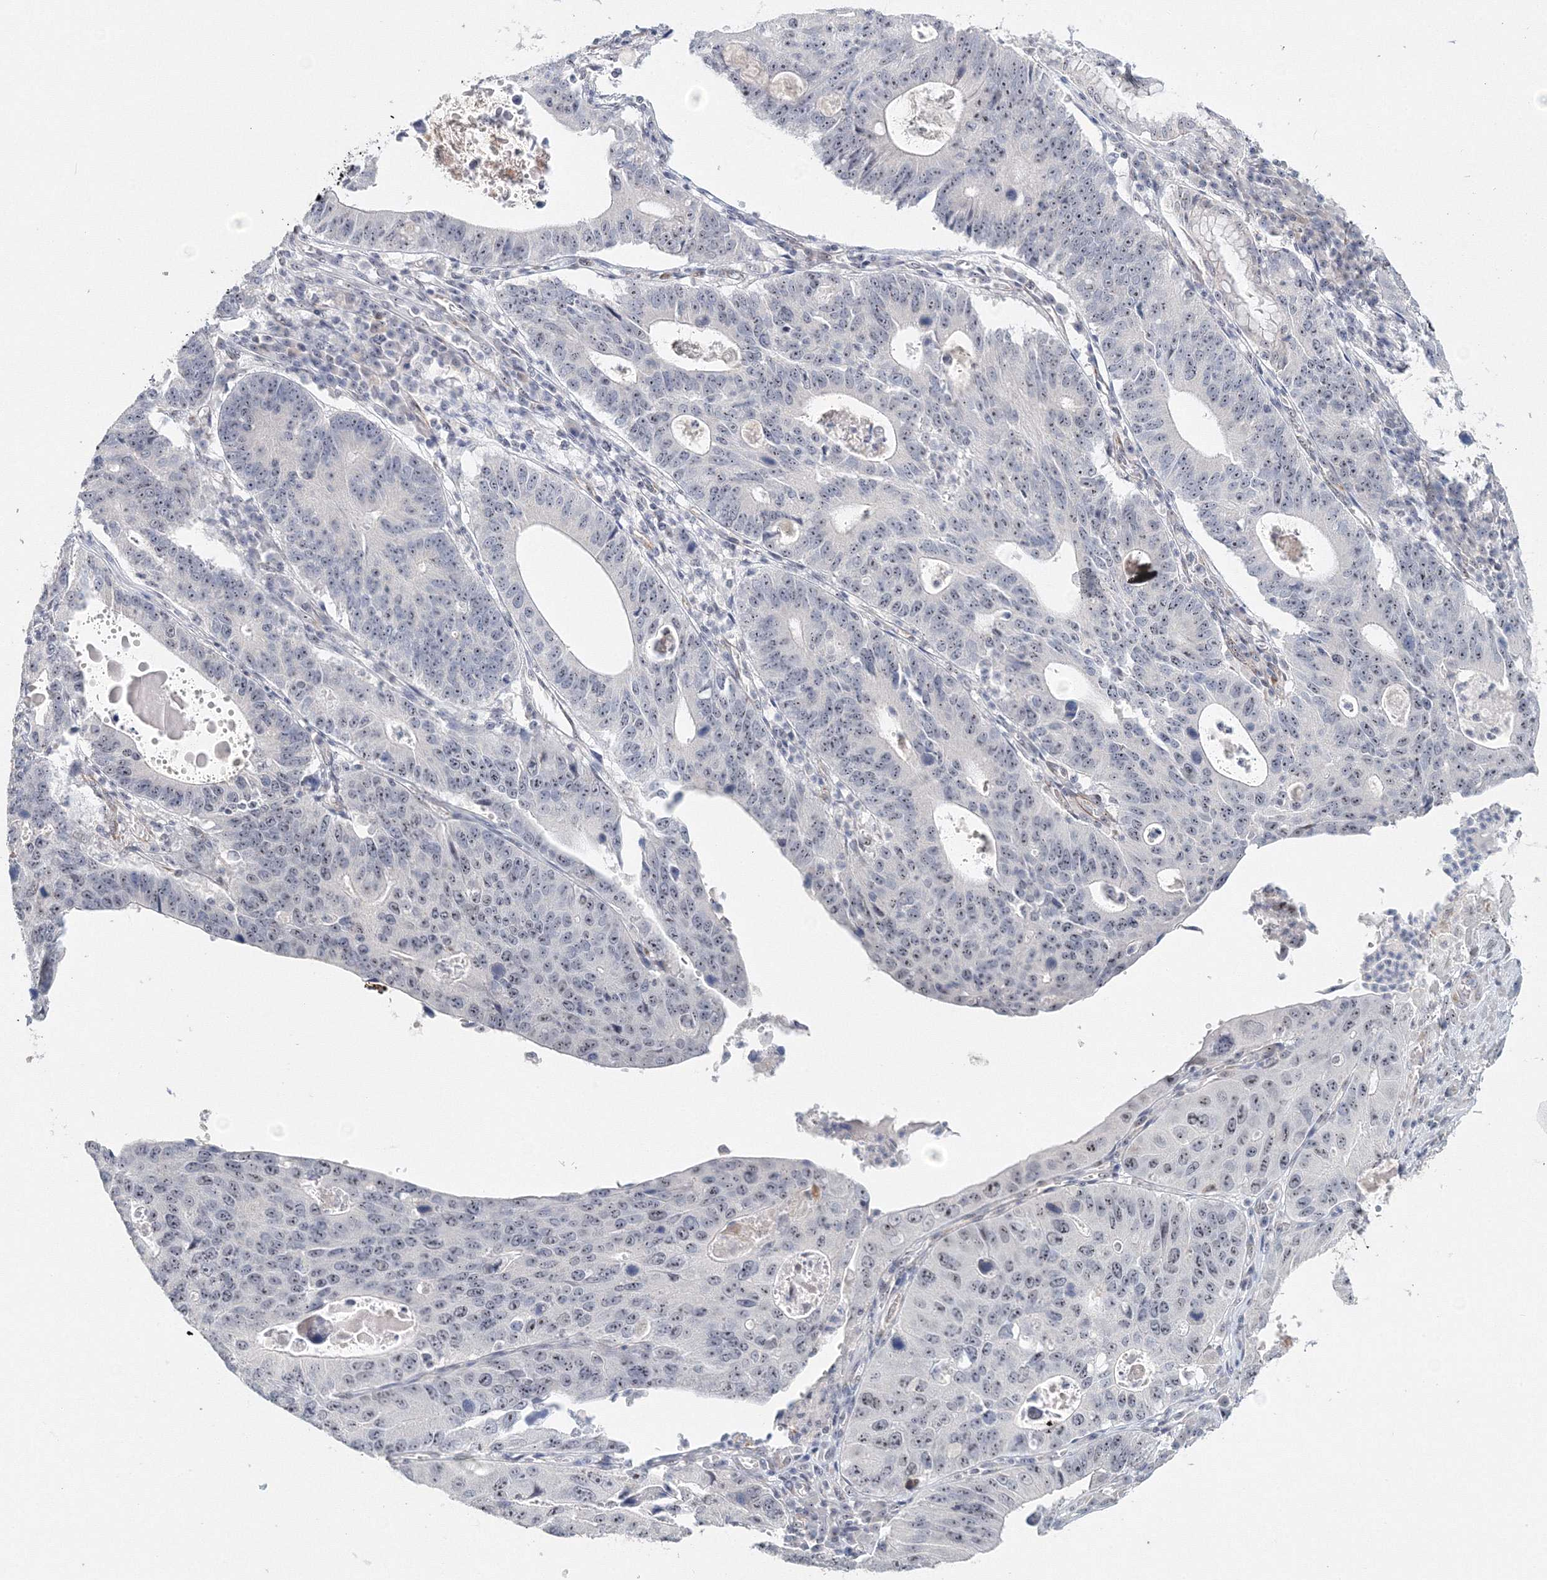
{"staining": {"intensity": "weak", "quantity": "25%-75%", "location": "nuclear"}, "tissue": "stomach cancer", "cell_type": "Tumor cells", "image_type": "cancer", "snomed": [{"axis": "morphology", "description": "Adenocarcinoma, NOS"}, {"axis": "topography", "description": "Stomach"}], "caption": "Immunohistochemical staining of stomach cancer (adenocarcinoma) shows low levels of weak nuclear staining in approximately 25%-75% of tumor cells.", "gene": "SIRT7", "patient": {"sex": "male", "age": 59}}